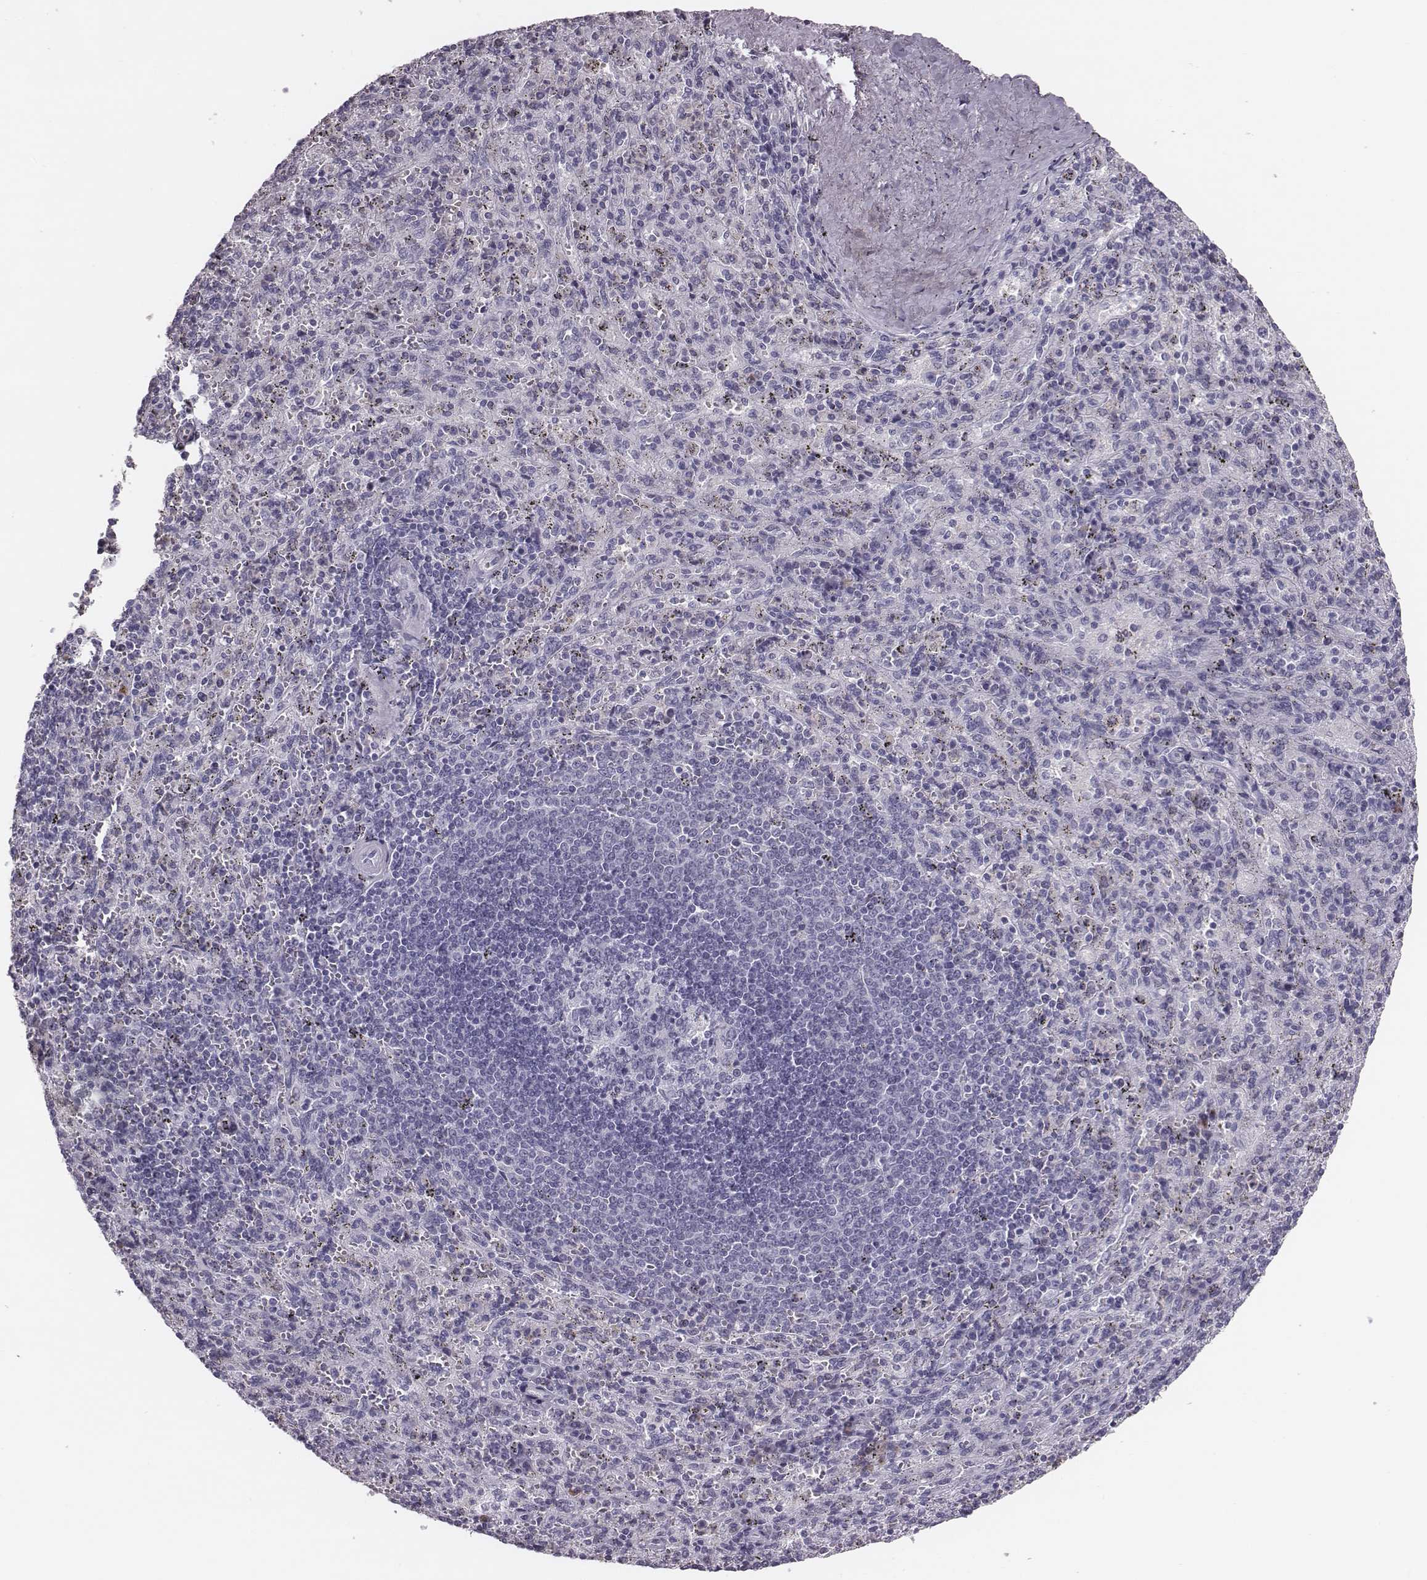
{"staining": {"intensity": "negative", "quantity": "none", "location": "none"}, "tissue": "spleen", "cell_type": "Cells in red pulp", "image_type": "normal", "snomed": [{"axis": "morphology", "description": "Normal tissue, NOS"}, {"axis": "topography", "description": "Spleen"}], "caption": "This is a histopathology image of immunohistochemistry staining of unremarkable spleen, which shows no positivity in cells in red pulp. (Stains: DAB immunohistochemistry (IHC) with hematoxylin counter stain, Microscopy: brightfield microscopy at high magnification).", "gene": "CSH1", "patient": {"sex": "male", "age": 57}}